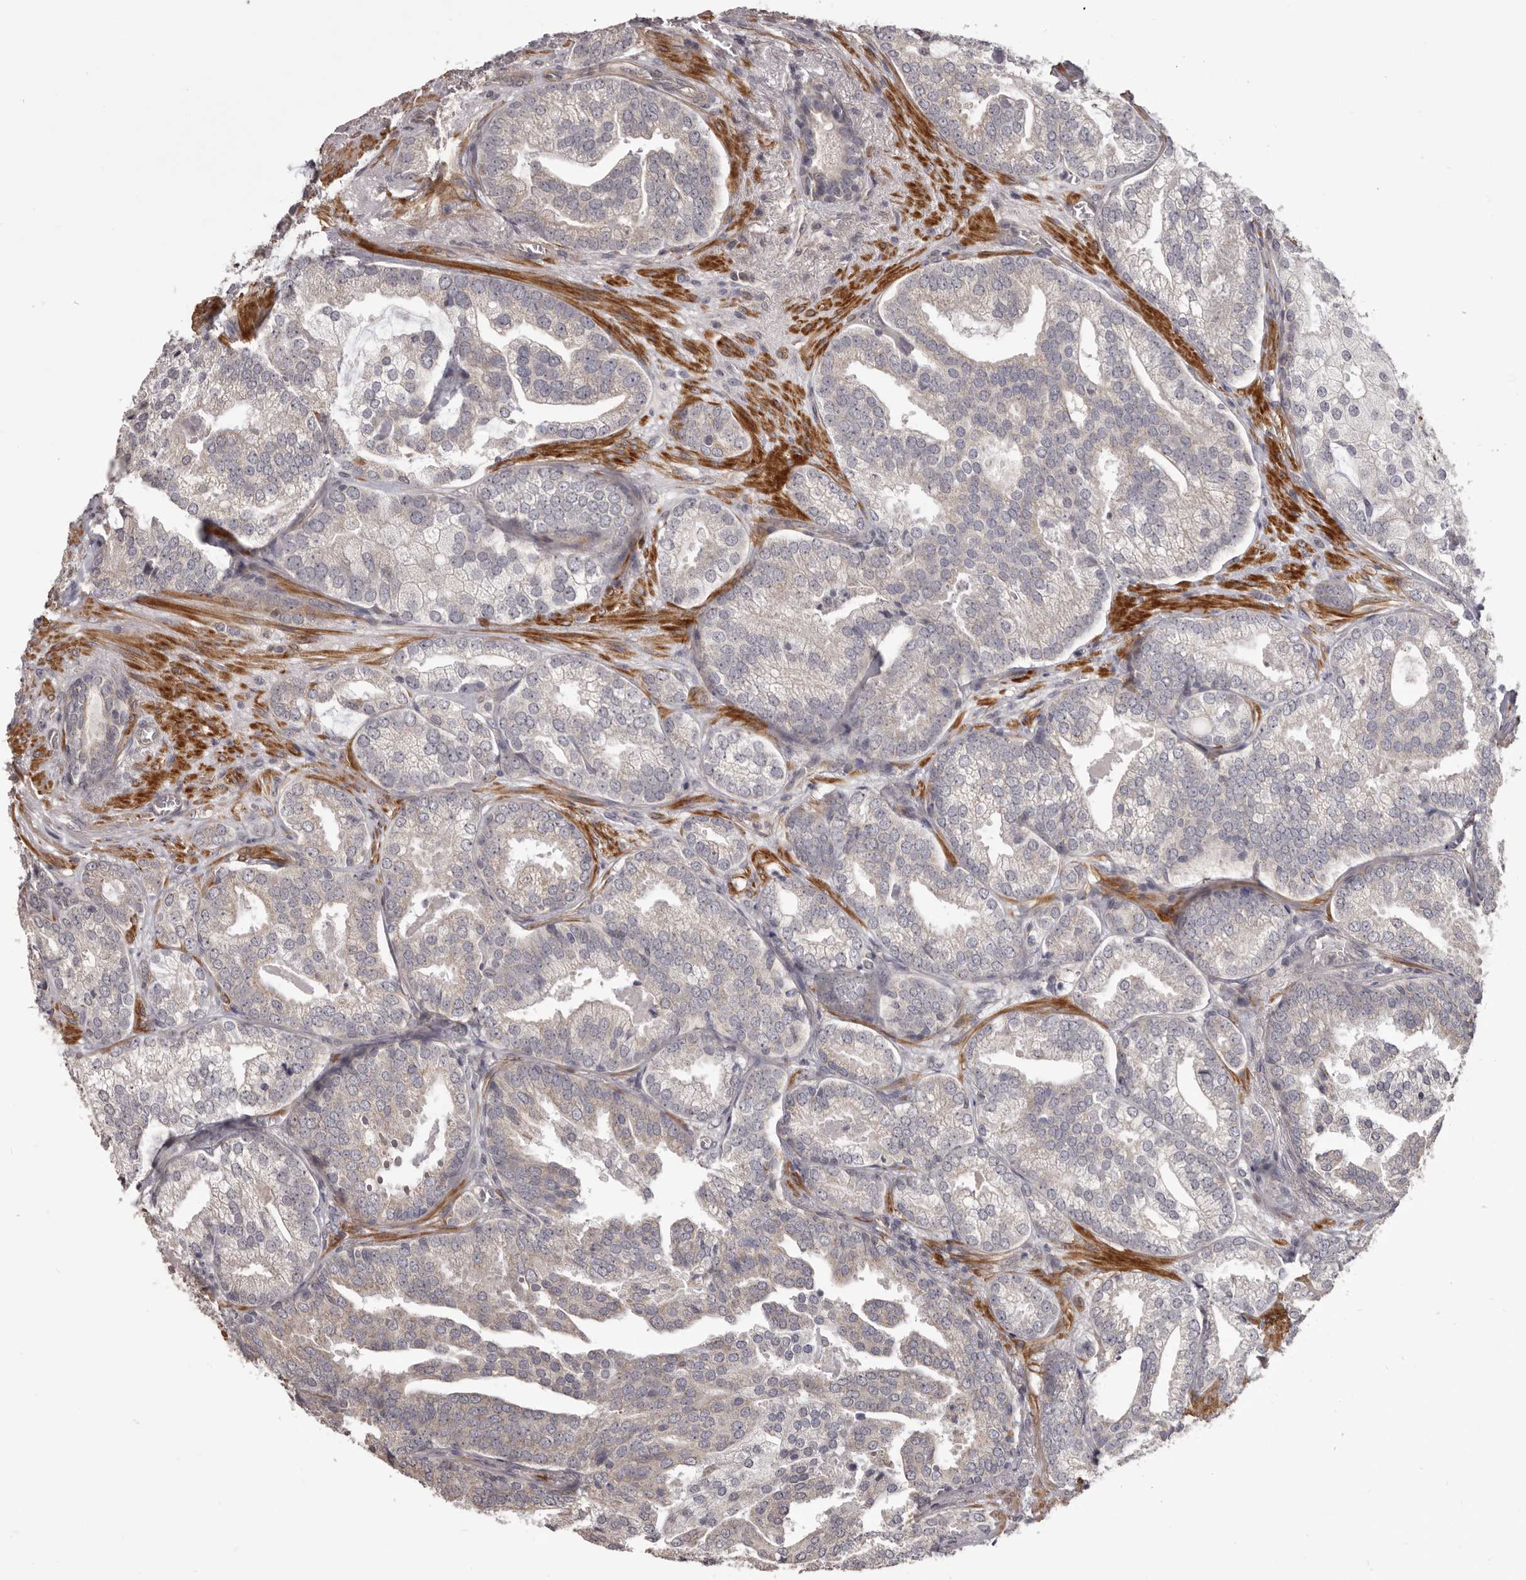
{"staining": {"intensity": "weak", "quantity": "<25%", "location": "cytoplasmic/membranous"}, "tissue": "prostate cancer", "cell_type": "Tumor cells", "image_type": "cancer", "snomed": [{"axis": "morphology", "description": "Normal morphology"}, {"axis": "morphology", "description": "Adenocarcinoma, Low grade"}, {"axis": "topography", "description": "Prostate"}], "caption": "Human adenocarcinoma (low-grade) (prostate) stained for a protein using immunohistochemistry (IHC) displays no staining in tumor cells.", "gene": "HRH1", "patient": {"sex": "male", "age": 72}}